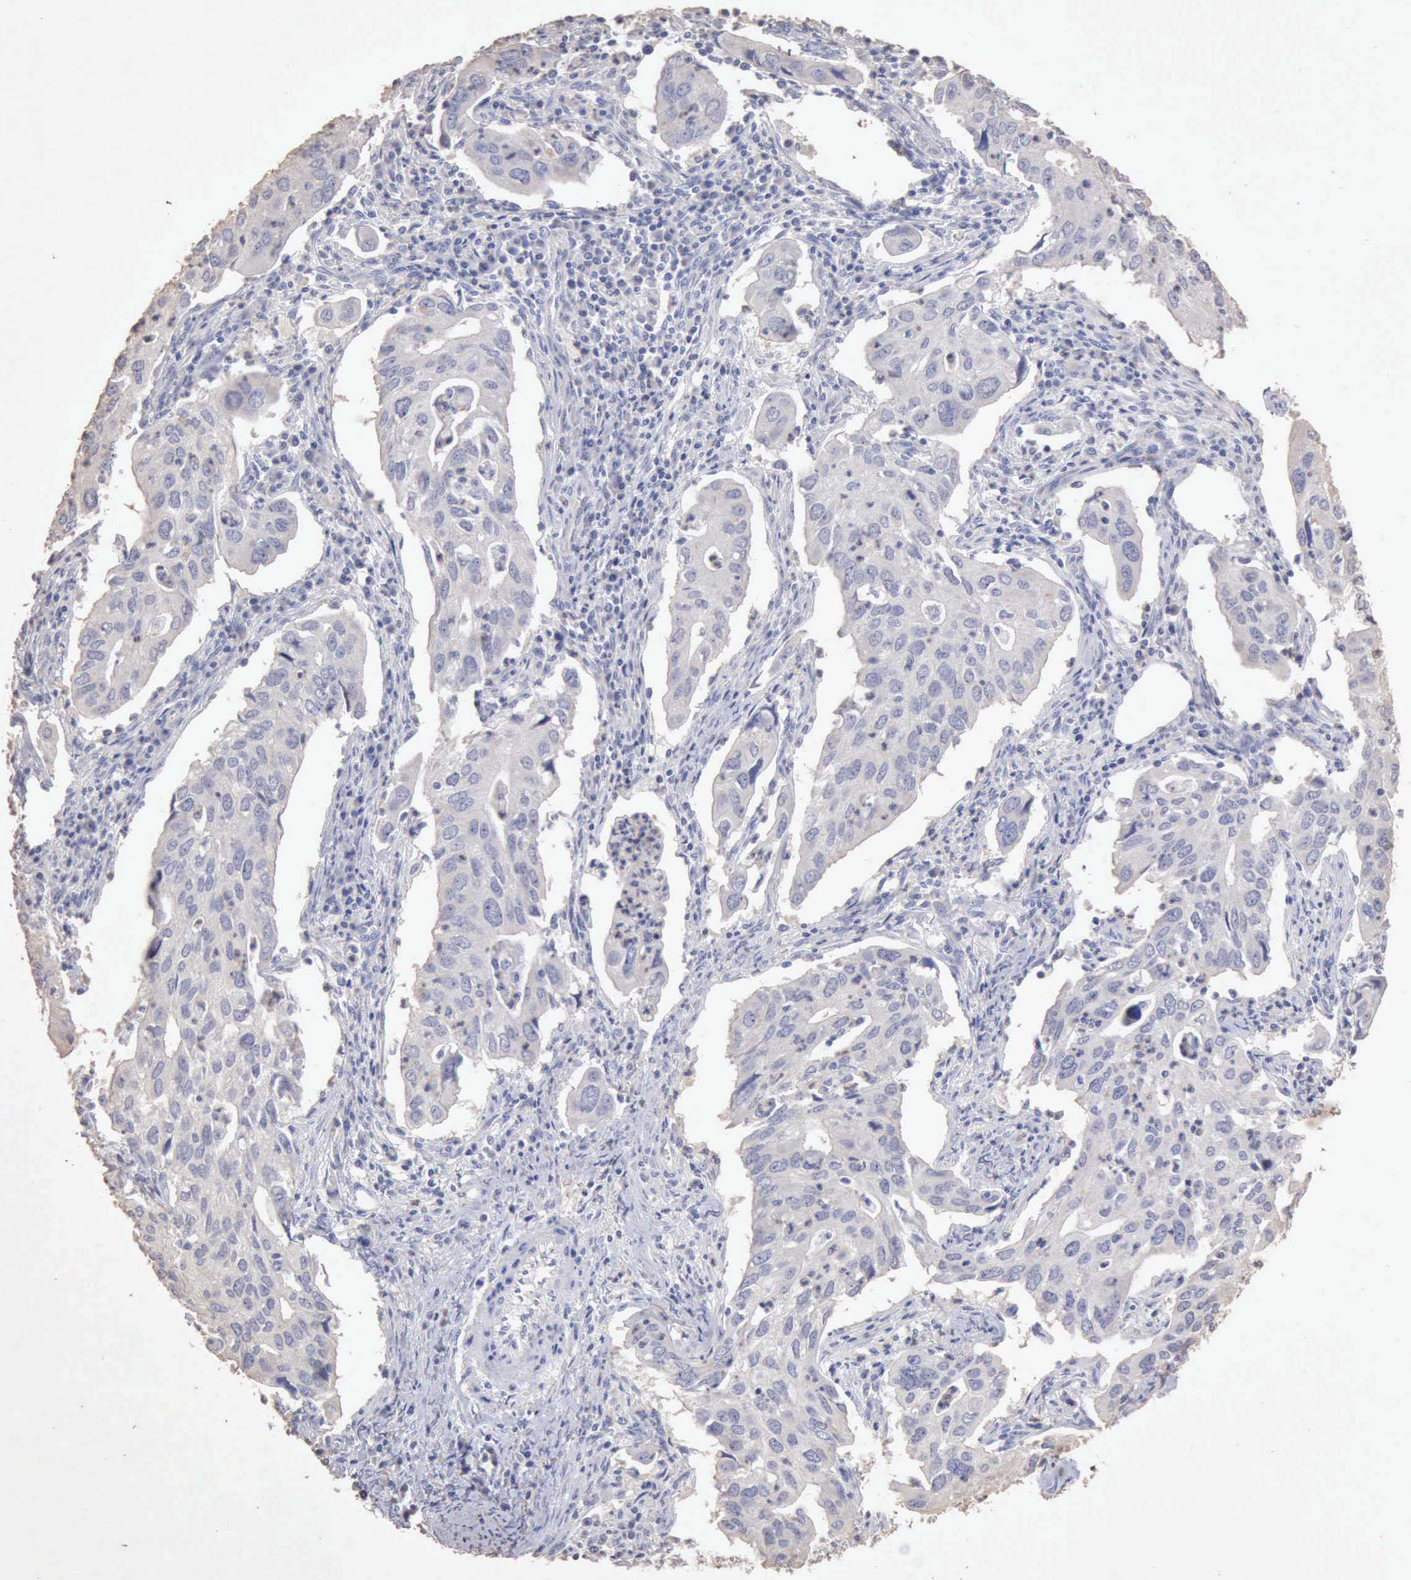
{"staining": {"intensity": "negative", "quantity": "none", "location": "none"}, "tissue": "lung cancer", "cell_type": "Tumor cells", "image_type": "cancer", "snomed": [{"axis": "morphology", "description": "Adenocarcinoma, NOS"}, {"axis": "topography", "description": "Lung"}], "caption": "DAB (3,3'-diaminobenzidine) immunohistochemical staining of human adenocarcinoma (lung) exhibits no significant positivity in tumor cells. (DAB (3,3'-diaminobenzidine) IHC with hematoxylin counter stain).", "gene": "KRT6B", "patient": {"sex": "male", "age": 48}}